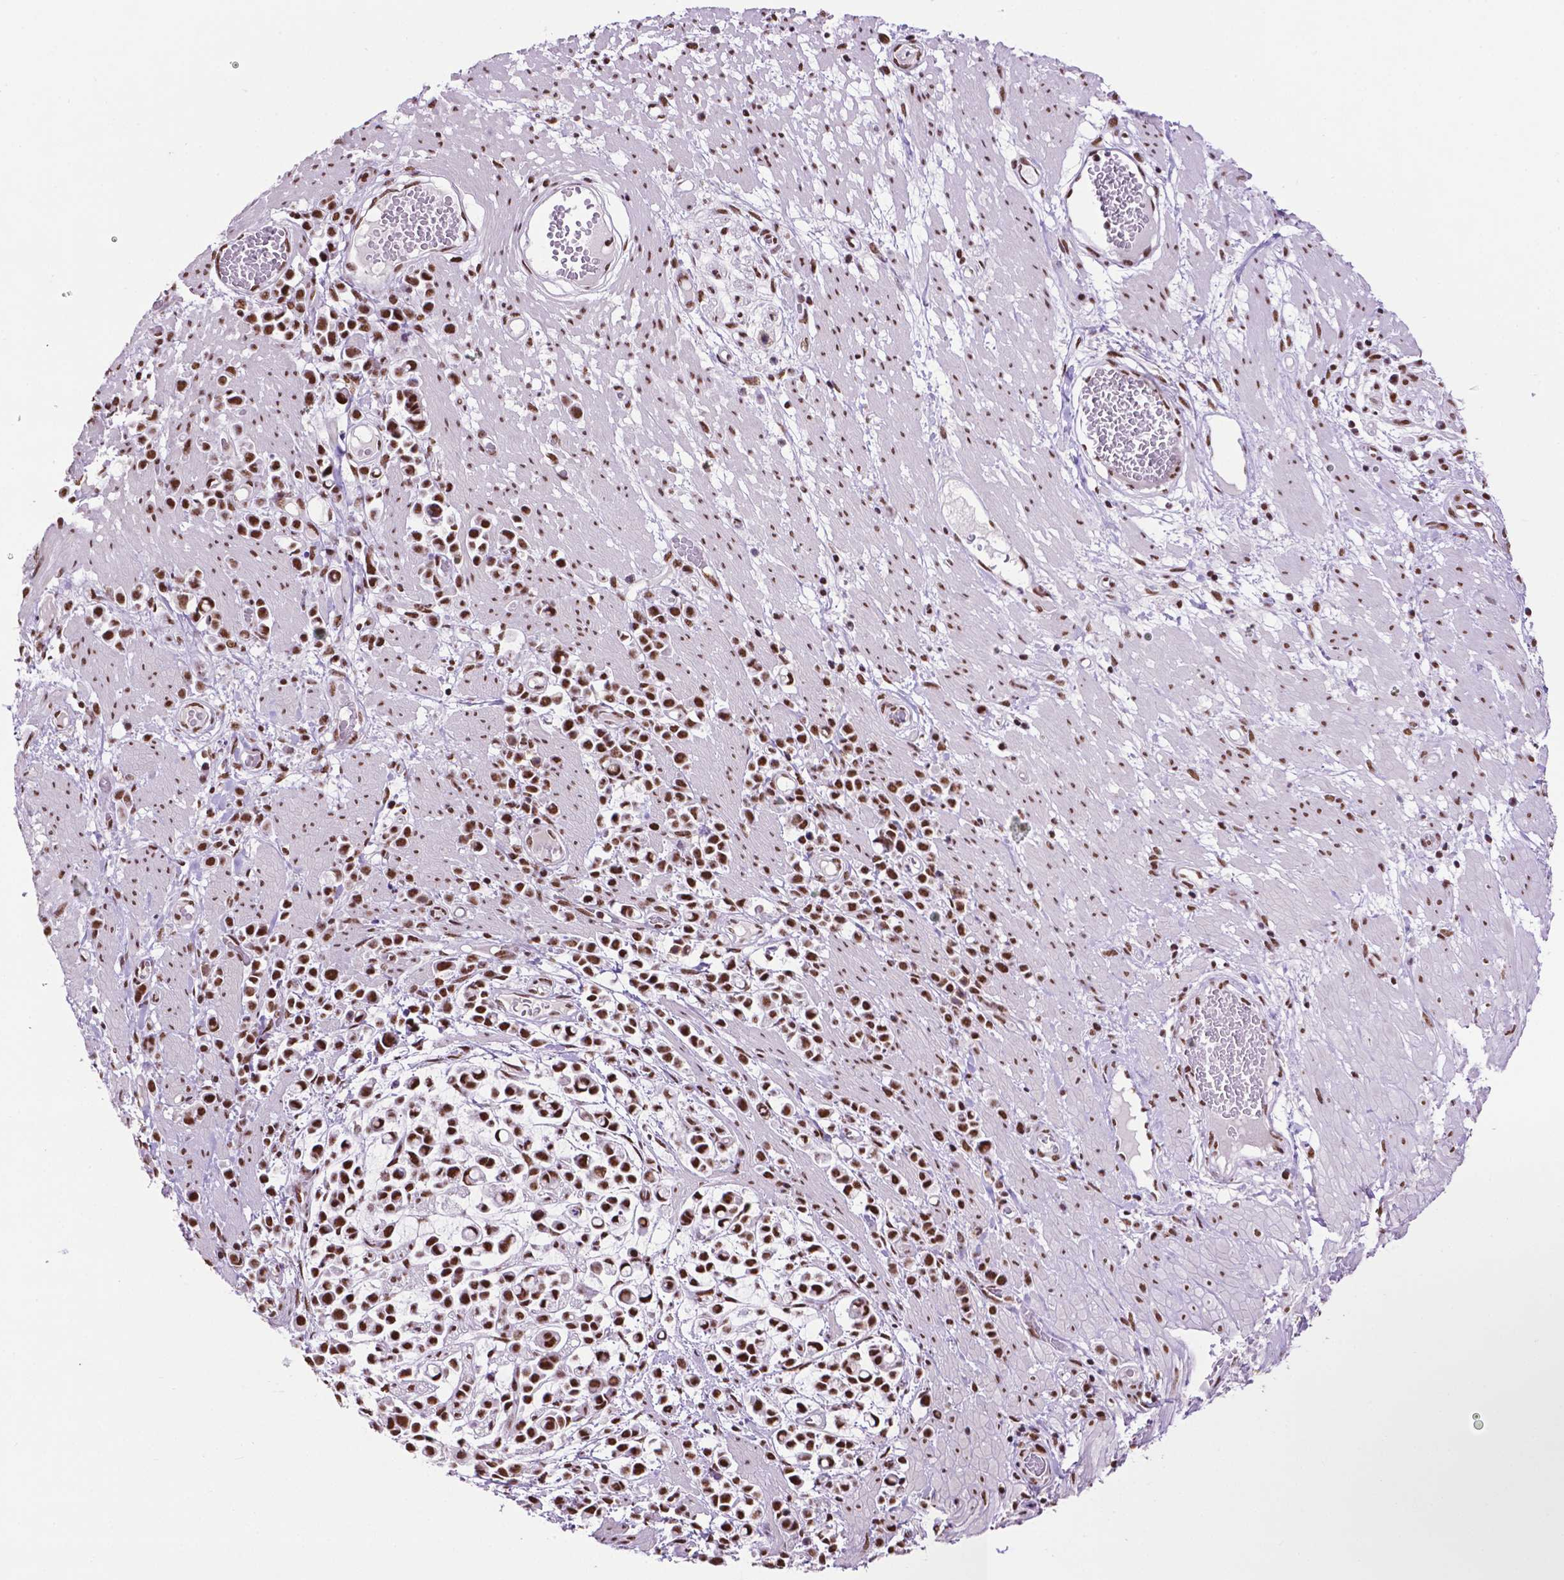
{"staining": {"intensity": "strong", "quantity": ">75%", "location": "nuclear"}, "tissue": "stomach cancer", "cell_type": "Tumor cells", "image_type": "cancer", "snomed": [{"axis": "morphology", "description": "Adenocarcinoma, NOS"}, {"axis": "topography", "description": "Stomach"}], "caption": "High-magnification brightfield microscopy of stomach adenocarcinoma stained with DAB (3,3'-diaminobenzidine) (brown) and counterstained with hematoxylin (blue). tumor cells exhibit strong nuclear positivity is seen in approximately>75% of cells.", "gene": "CCAR2", "patient": {"sex": "male", "age": 82}}